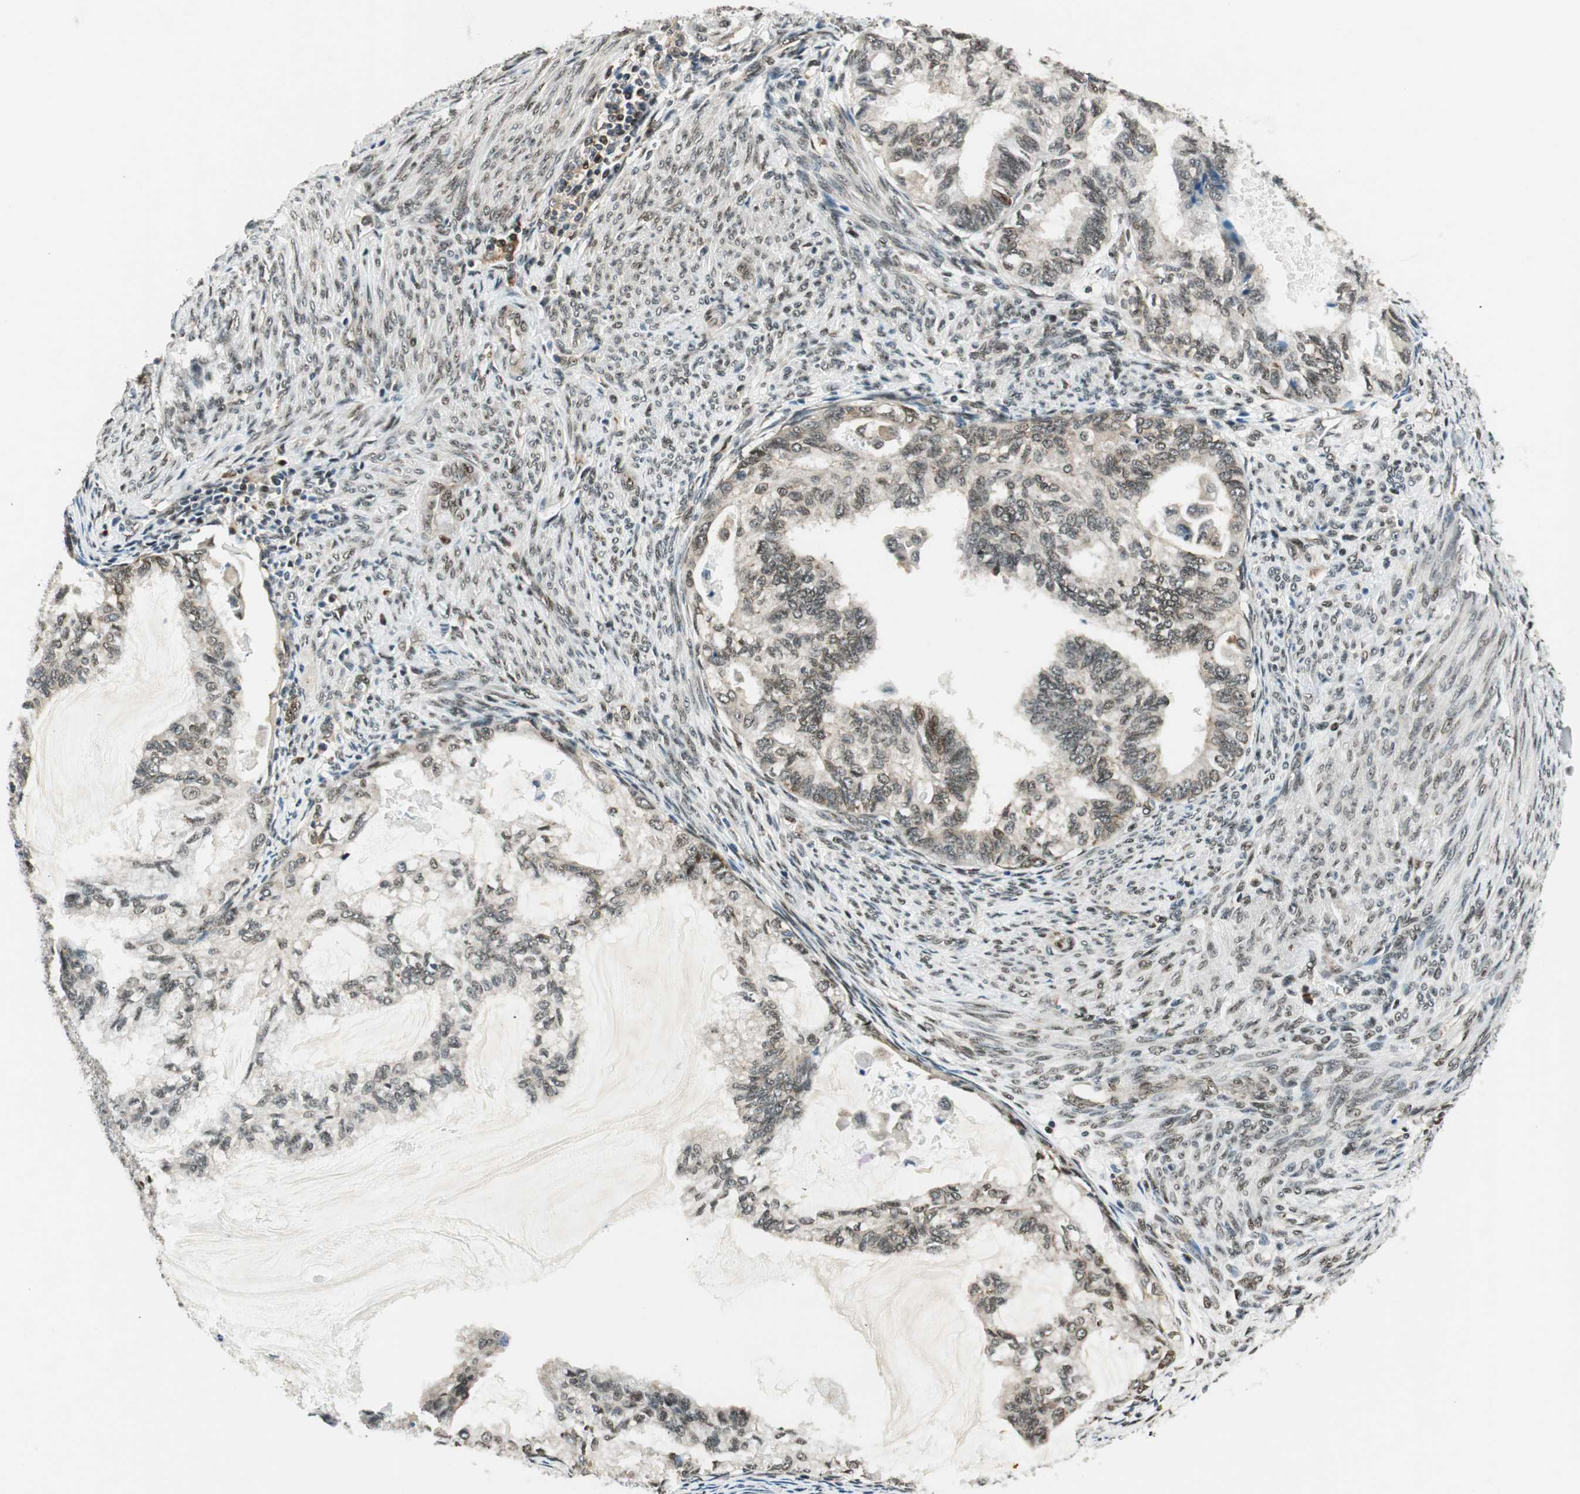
{"staining": {"intensity": "weak", "quantity": ">75%", "location": "nuclear"}, "tissue": "cervical cancer", "cell_type": "Tumor cells", "image_type": "cancer", "snomed": [{"axis": "morphology", "description": "Normal tissue, NOS"}, {"axis": "morphology", "description": "Adenocarcinoma, NOS"}, {"axis": "topography", "description": "Cervix"}, {"axis": "topography", "description": "Endometrium"}], "caption": "Cervical cancer stained for a protein displays weak nuclear positivity in tumor cells.", "gene": "RING1", "patient": {"sex": "female", "age": 86}}